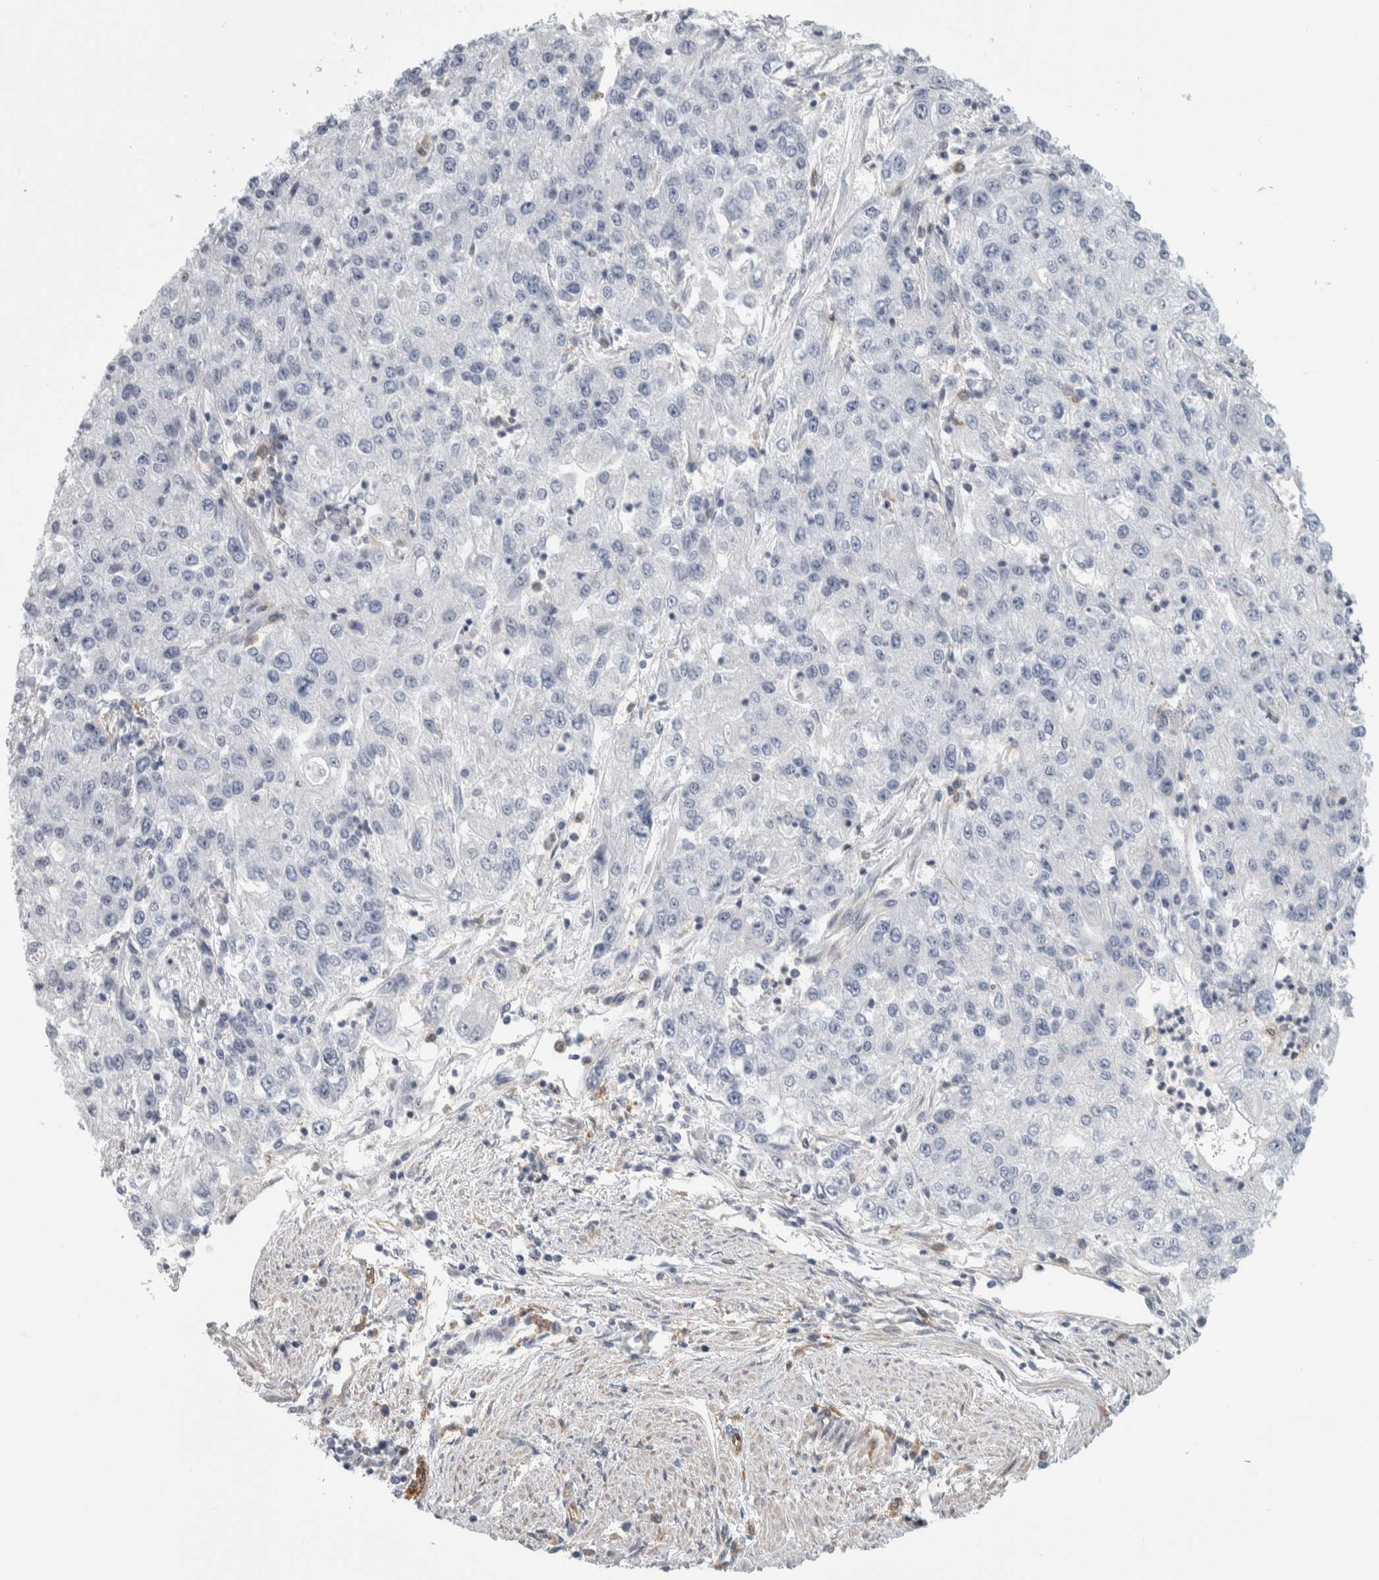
{"staining": {"intensity": "negative", "quantity": "none", "location": "none"}, "tissue": "endometrial cancer", "cell_type": "Tumor cells", "image_type": "cancer", "snomed": [{"axis": "morphology", "description": "Adenocarcinoma, NOS"}, {"axis": "topography", "description": "Endometrium"}], "caption": "A photomicrograph of adenocarcinoma (endometrial) stained for a protein shows no brown staining in tumor cells. The staining is performed using DAB (3,3'-diaminobenzidine) brown chromogen with nuclei counter-stained in using hematoxylin.", "gene": "MSL1", "patient": {"sex": "female", "age": 49}}